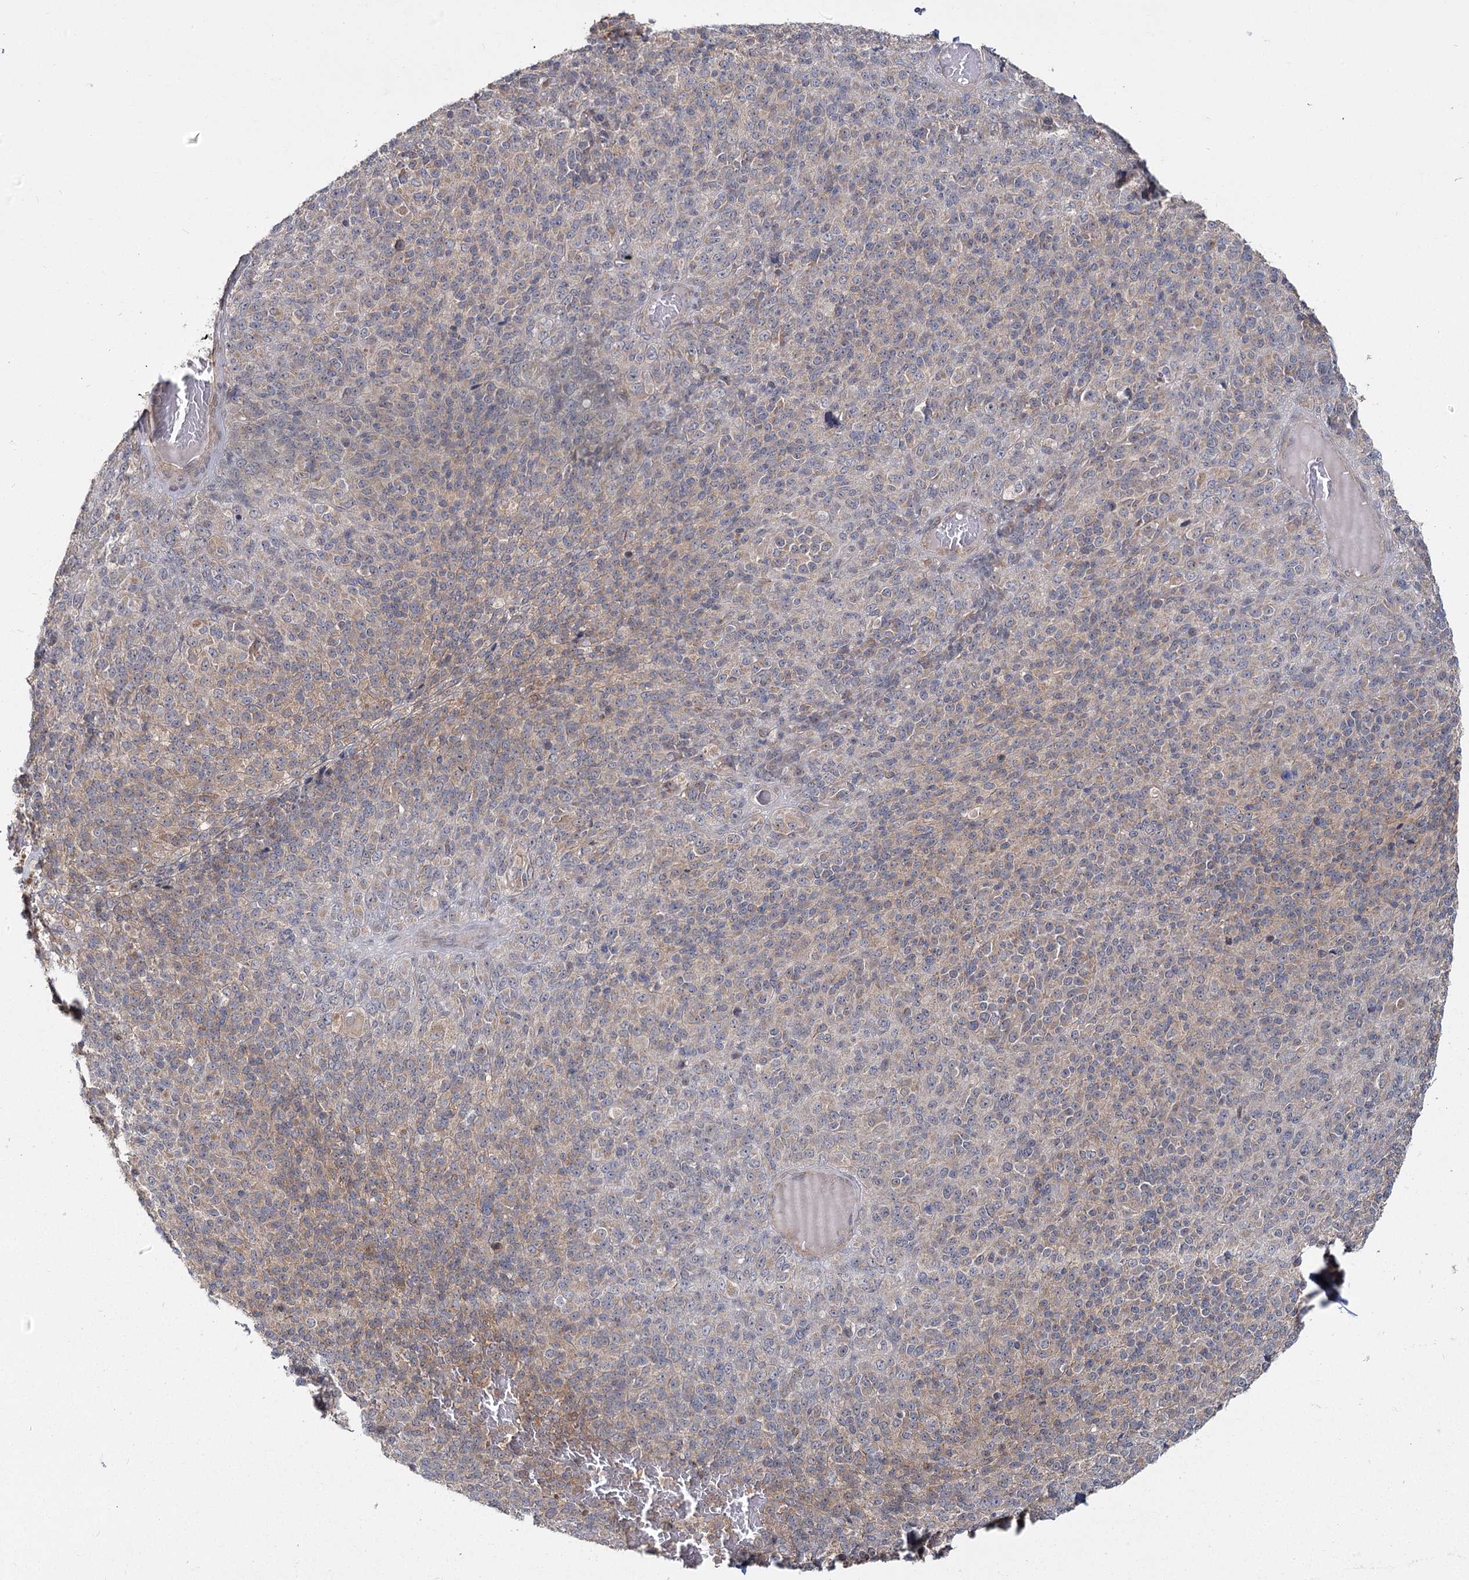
{"staining": {"intensity": "weak", "quantity": "25%-75%", "location": "cytoplasmic/membranous"}, "tissue": "melanoma", "cell_type": "Tumor cells", "image_type": "cancer", "snomed": [{"axis": "morphology", "description": "Malignant melanoma, Metastatic site"}, {"axis": "topography", "description": "Brain"}], "caption": "Protein staining of malignant melanoma (metastatic site) tissue displays weak cytoplasmic/membranous expression in approximately 25%-75% of tumor cells.", "gene": "TBC1D9B", "patient": {"sex": "female", "age": 56}}